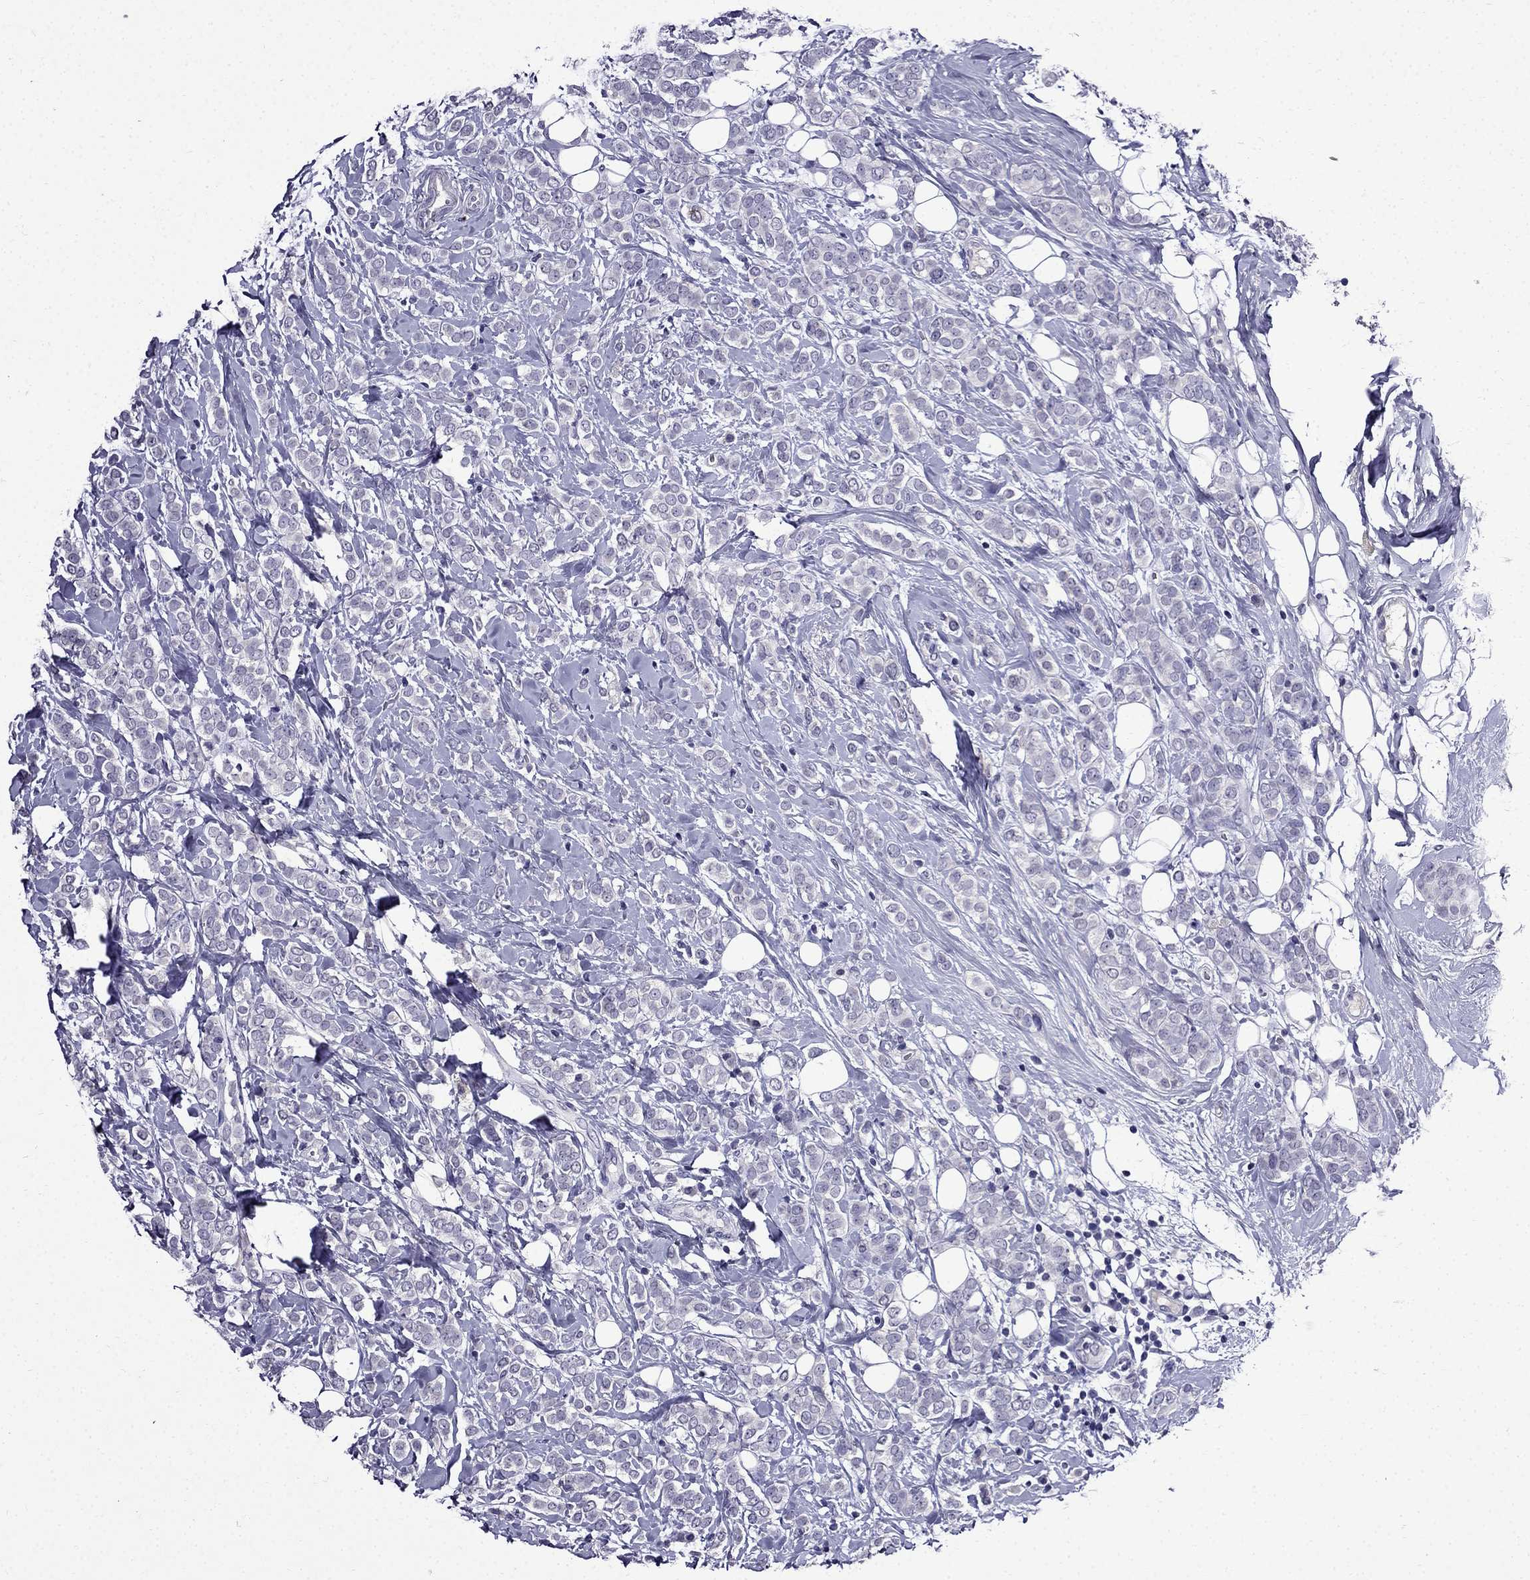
{"staining": {"intensity": "negative", "quantity": "none", "location": "none"}, "tissue": "breast cancer", "cell_type": "Tumor cells", "image_type": "cancer", "snomed": [{"axis": "morphology", "description": "Lobular carcinoma"}, {"axis": "topography", "description": "Breast"}], "caption": "Image shows no protein staining in tumor cells of breast lobular carcinoma tissue.", "gene": "DNAH17", "patient": {"sex": "female", "age": 49}}